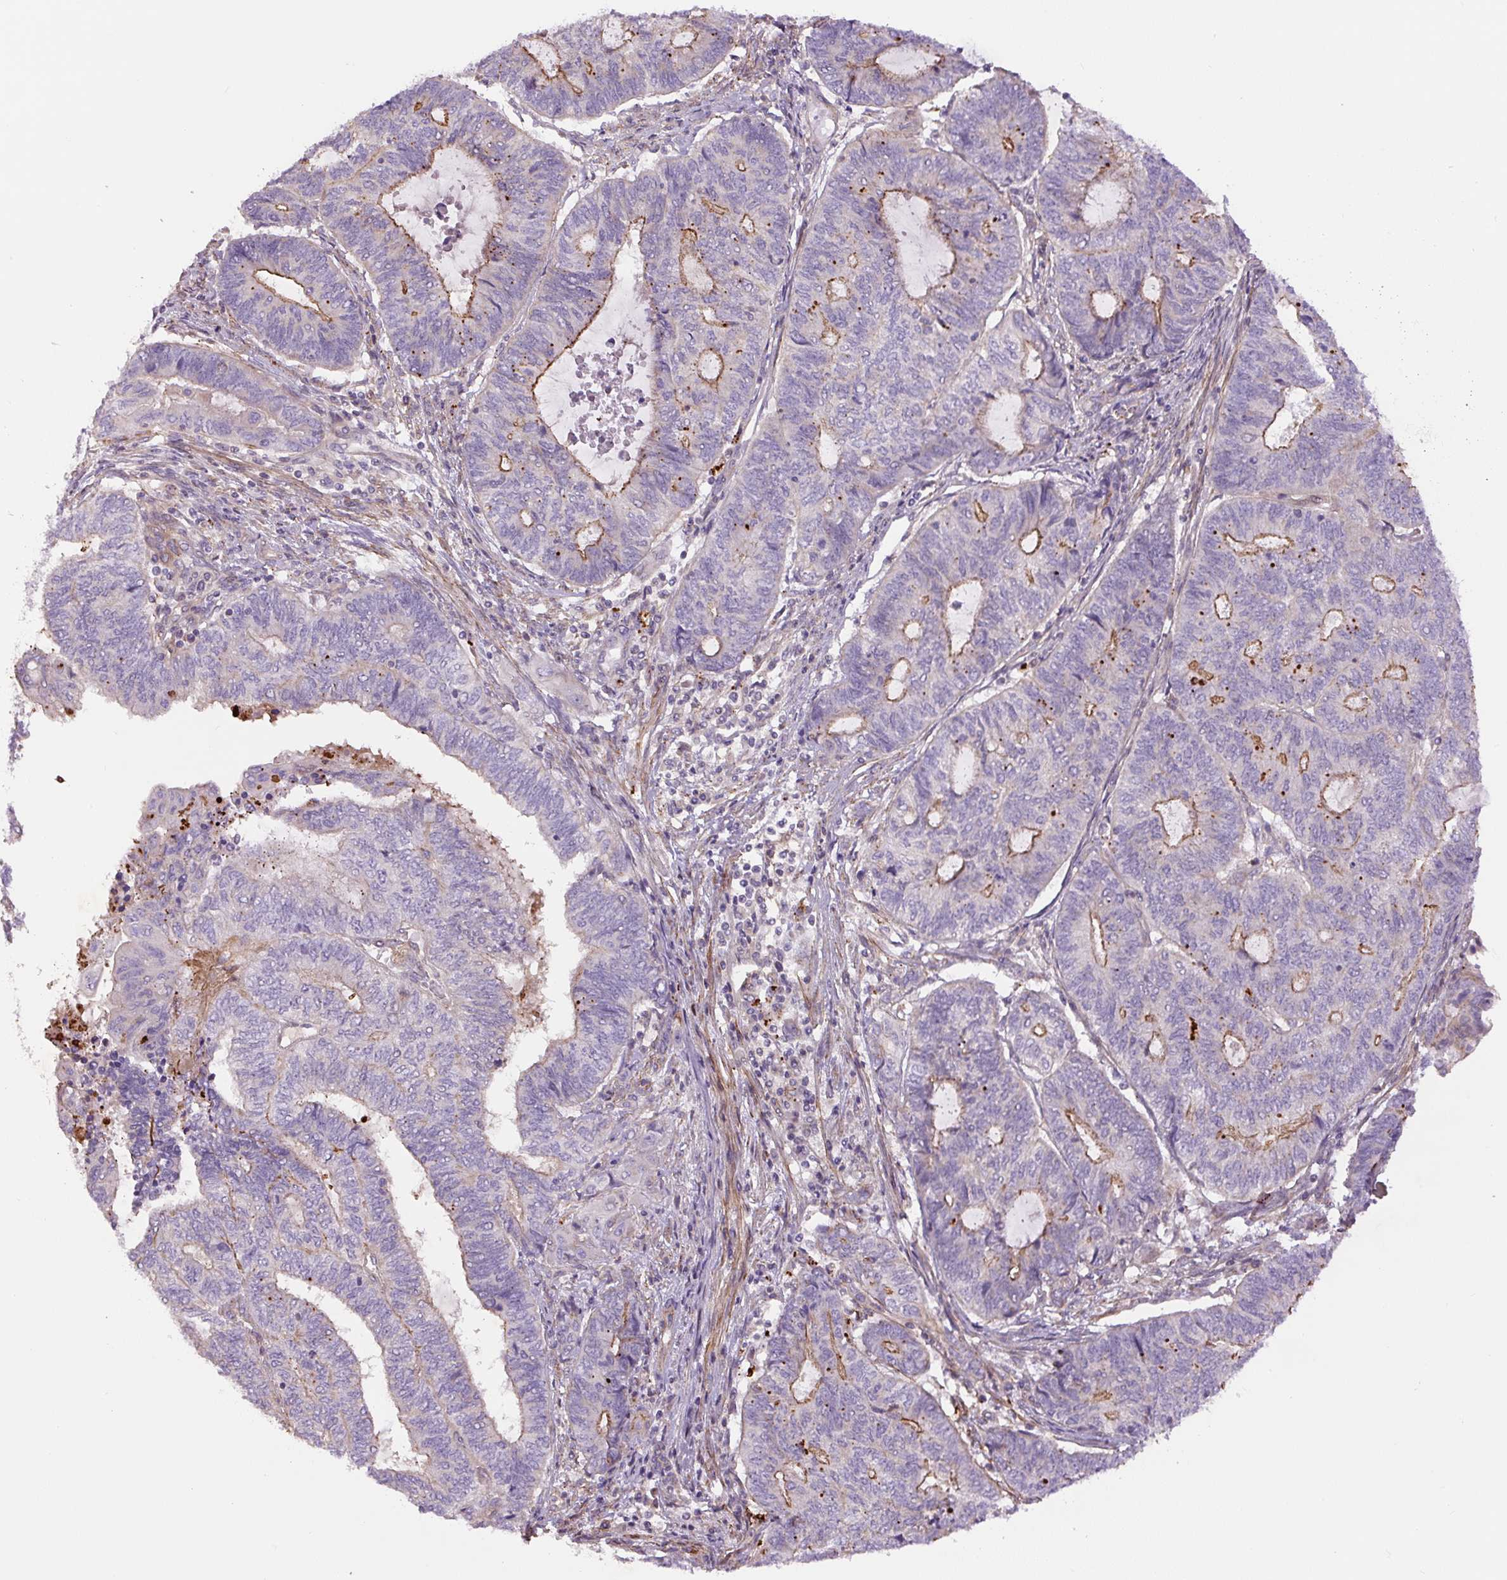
{"staining": {"intensity": "negative", "quantity": "none", "location": "none"}, "tissue": "endometrial cancer", "cell_type": "Tumor cells", "image_type": "cancer", "snomed": [{"axis": "morphology", "description": "Adenocarcinoma, NOS"}, {"axis": "topography", "description": "Uterus"}, {"axis": "topography", "description": "Endometrium"}], "caption": "The micrograph displays no significant staining in tumor cells of adenocarcinoma (endometrial).", "gene": "CCNI2", "patient": {"sex": "female", "age": 70}}